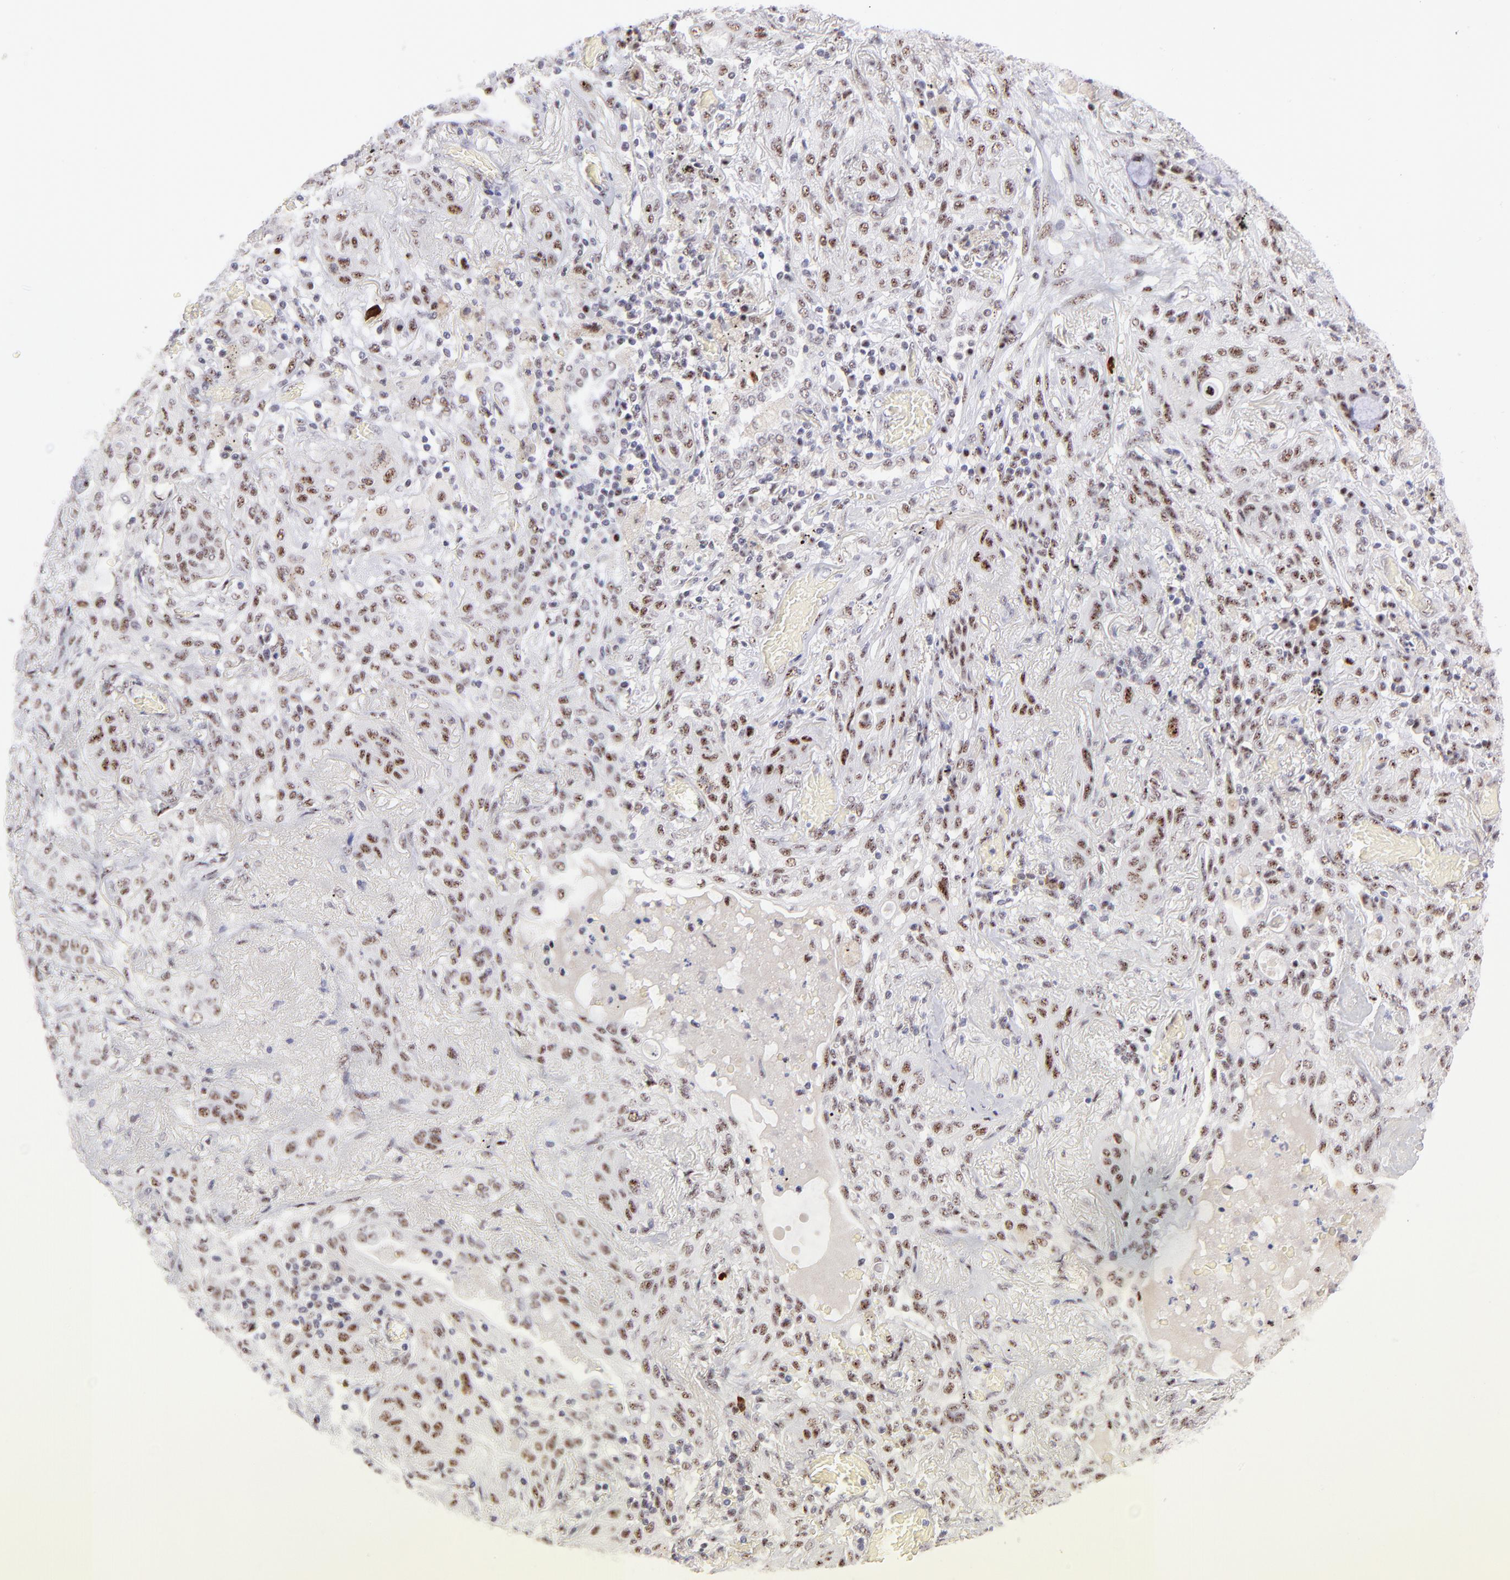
{"staining": {"intensity": "moderate", "quantity": ">75%", "location": "nuclear"}, "tissue": "lung cancer", "cell_type": "Tumor cells", "image_type": "cancer", "snomed": [{"axis": "morphology", "description": "Squamous cell carcinoma, NOS"}, {"axis": "topography", "description": "Lung"}], "caption": "Tumor cells demonstrate medium levels of moderate nuclear staining in about >75% of cells in human squamous cell carcinoma (lung).", "gene": "CDC25C", "patient": {"sex": "female", "age": 47}}